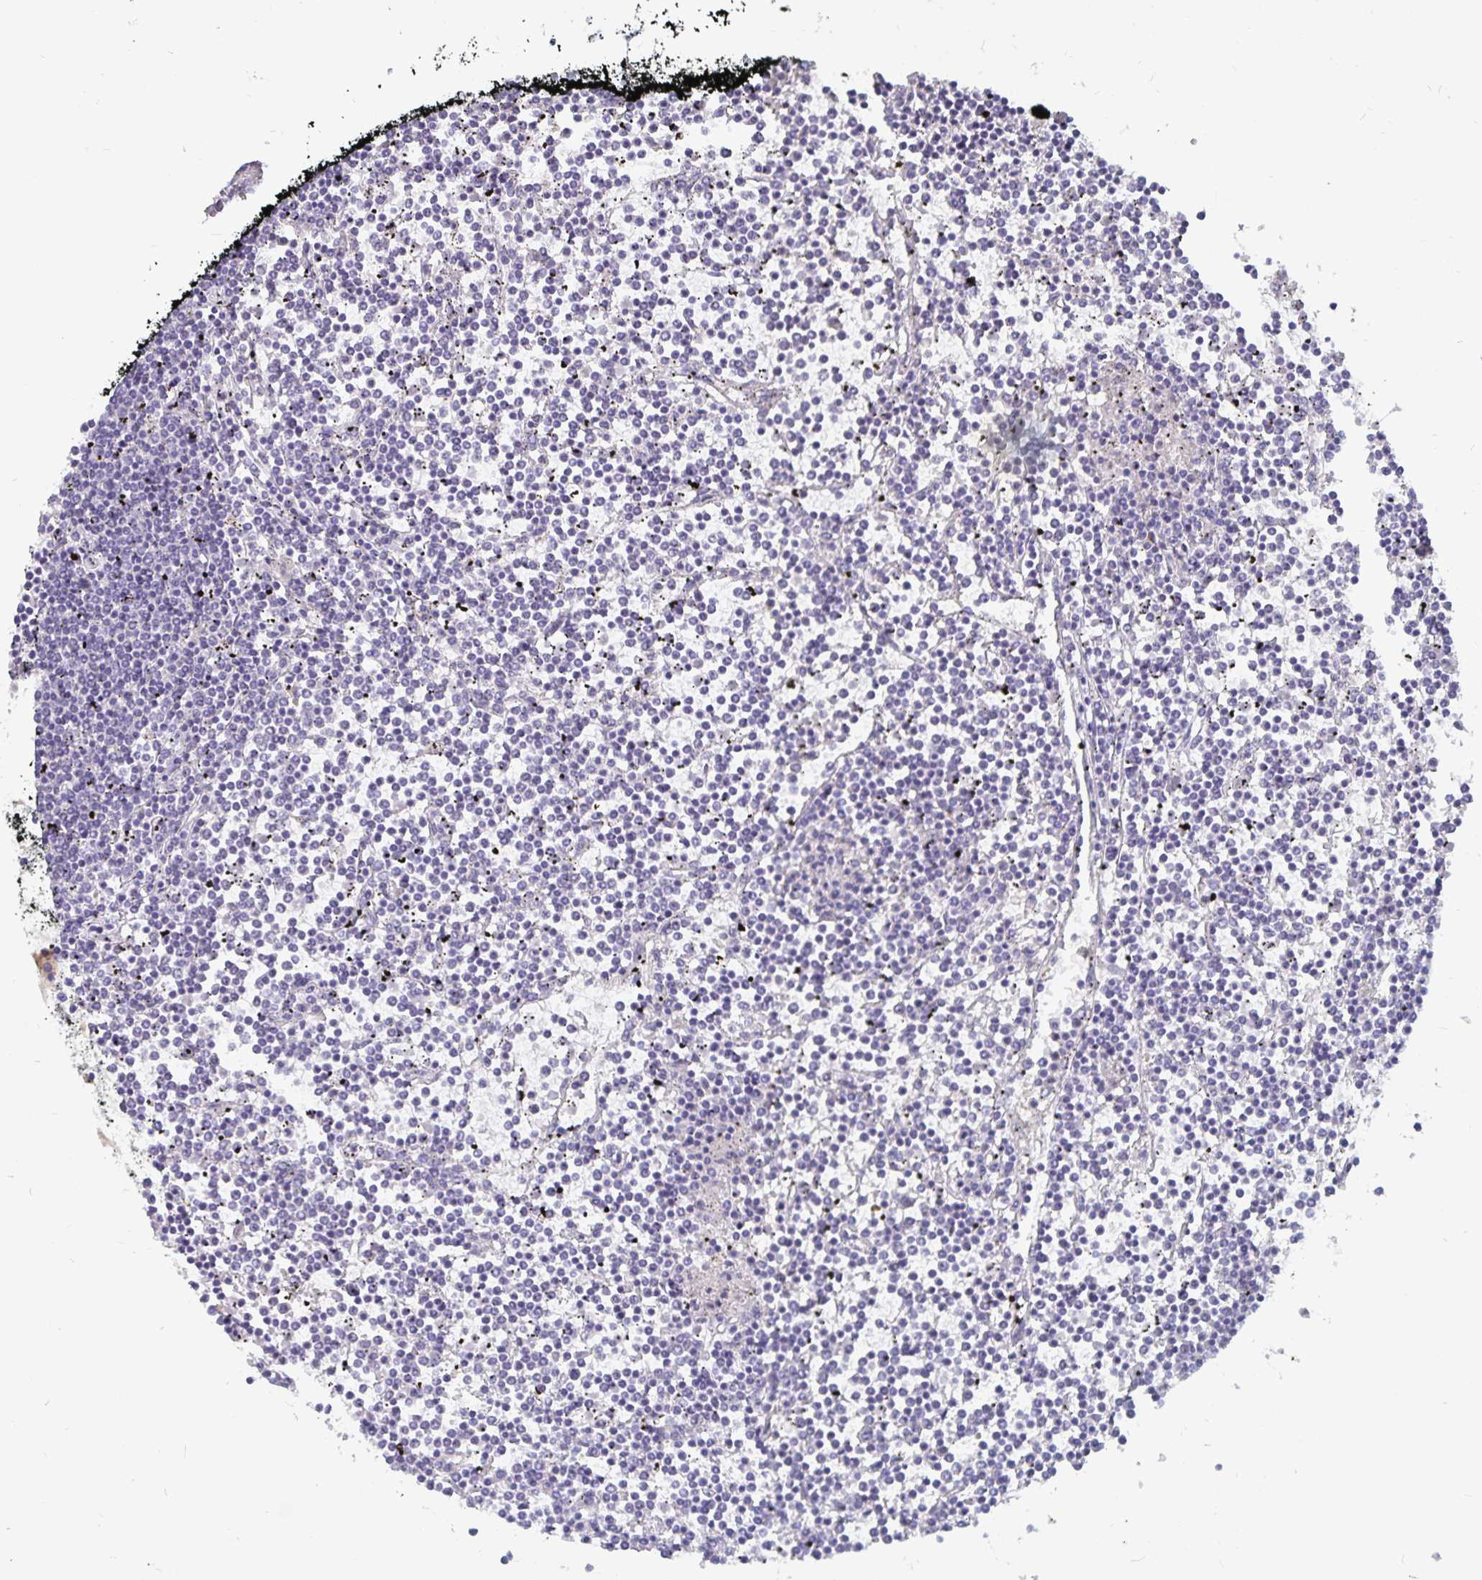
{"staining": {"intensity": "negative", "quantity": "none", "location": "none"}, "tissue": "lymphoma", "cell_type": "Tumor cells", "image_type": "cancer", "snomed": [{"axis": "morphology", "description": "Malignant lymphoma, non-Hodgkin's type, Low grade"}, {"axis": "topography", "description": "Spleen"}], "caption": "Immunohistochemistry histopathology image of human lymphoma stained for a protein (brown), which exhibits no positivity in tumor cells. The staining was performed using DAB (3,3'-diaminobenzidine) to visualize the protein expression in brown, while the nuclei were stained in blue with hematoxylin (Magnification: 20x).", "gene": "CFAP69", "patient": {"sex": "female", "age": 19}}